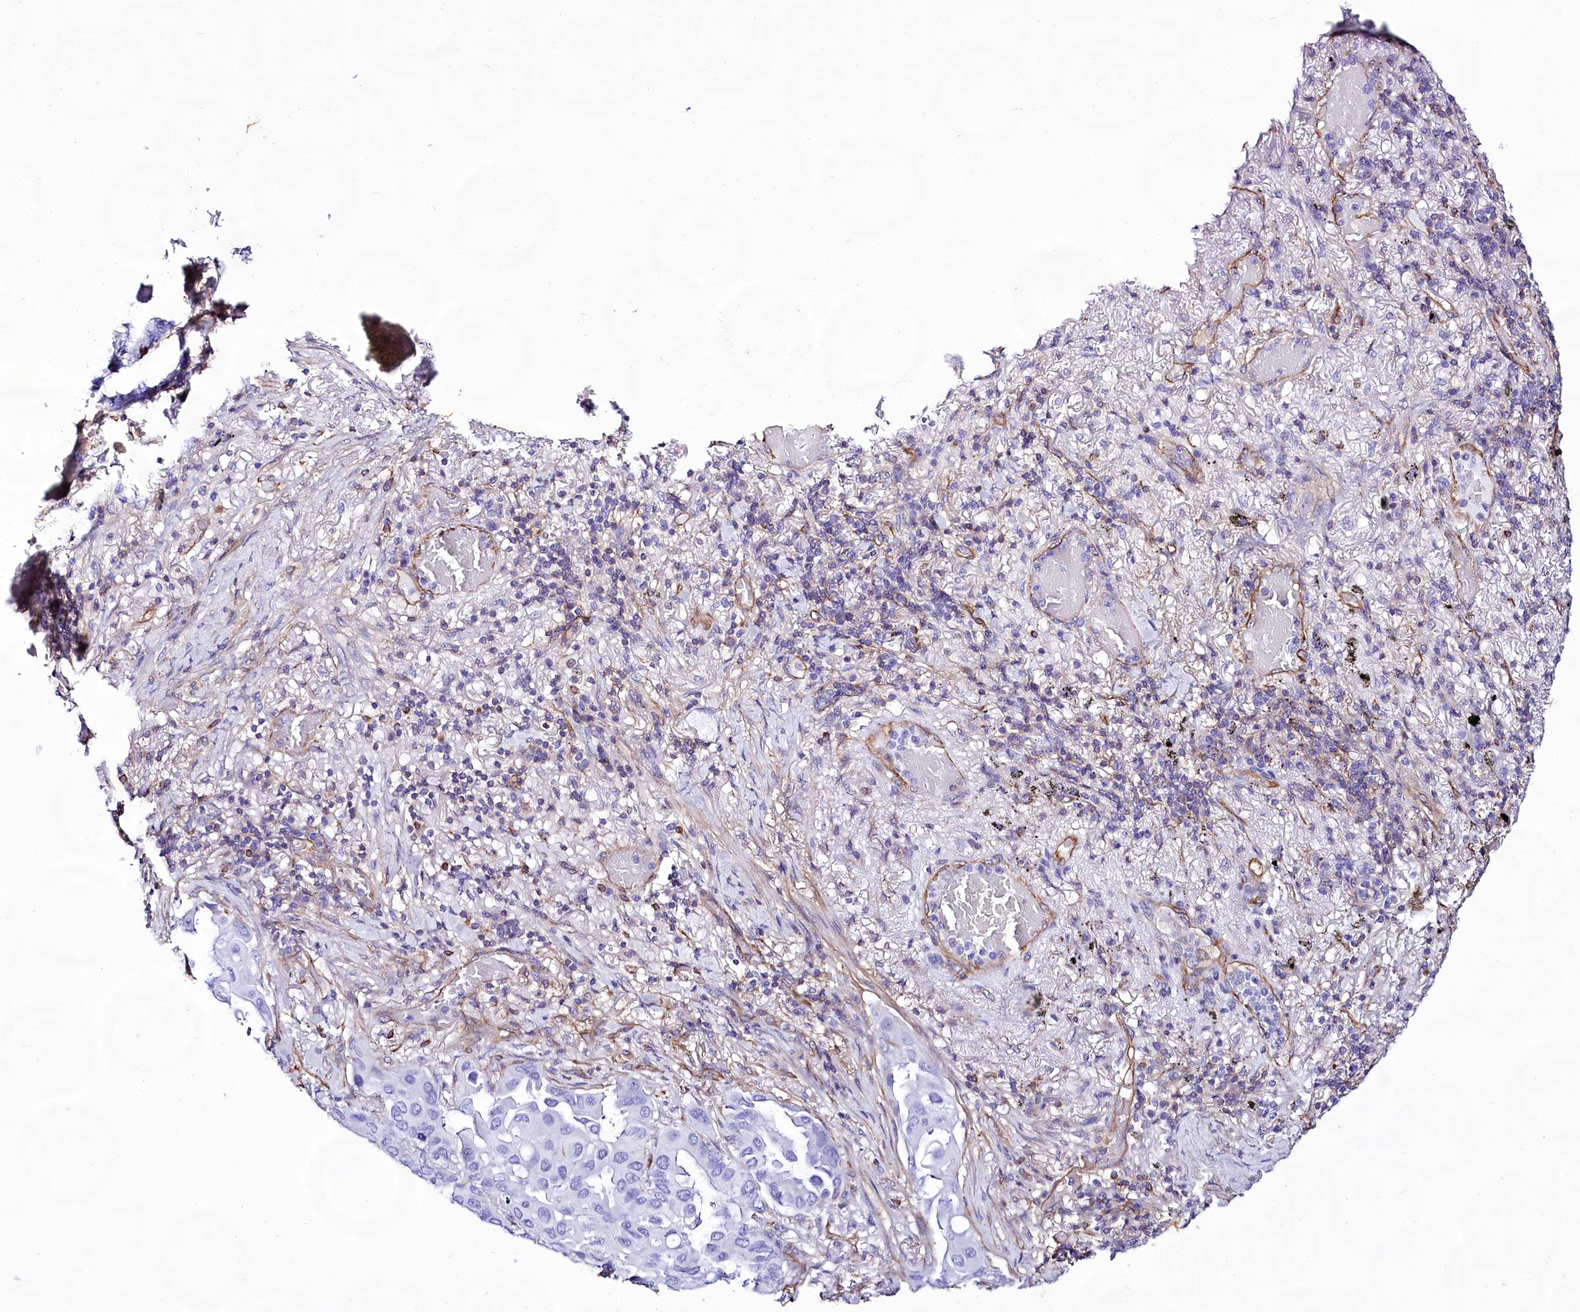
{"staining": {"intensity": "negative", "quantity": "none", "location": "none"}, "tissue": "lung cancer", "cell_type": "Tumor cells", "image_type": "cancer", "snomed": [{"axis": "morphology", "description": "Adenocarcinoma, NOS"}, {"axis": "topography", "description": "Lung"}], "caption": "Immunohistochemistry of lung adenocarcinoma demonstrates no expression in tumor cells.", "gene": "CD99", "patient": {"sex": "male", "age": 64}}